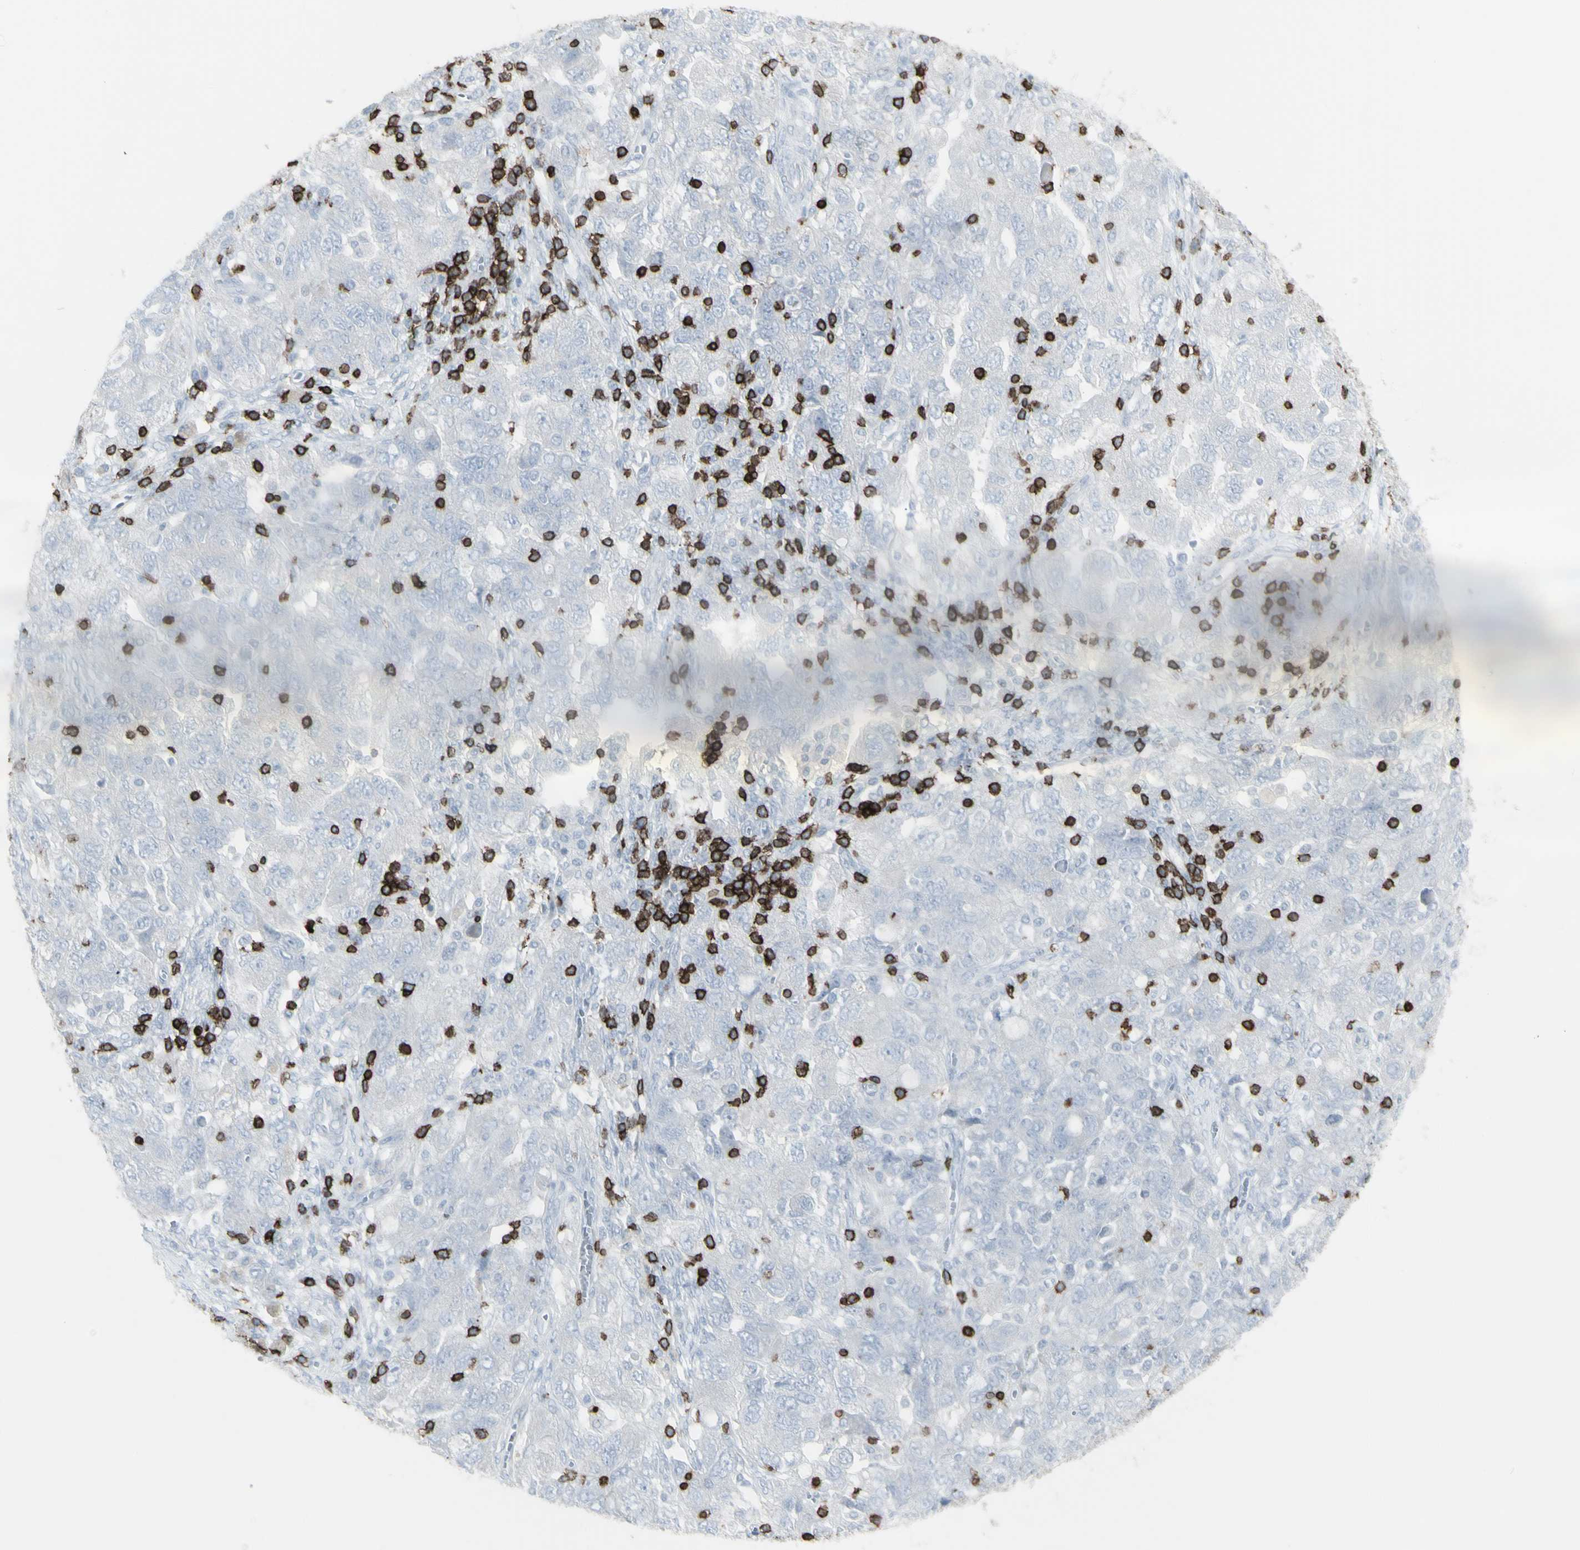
{"staining": {"intensity": "negative", "quantity": "none", "location": "none"}, "tissue": "ovarian cancer", "cell_type": "Tumor cells", "image_type": "cancer", "snomed": [{"axis": "morphology", "description": "Carcinoma, NOS"}, {"axis": "morphology", "description": "Cystadenocarcinoma, serous, NOS"}, {"axis": "topography", "description": "Ovary"}], "caption": "Immunohistochemistry micrograph of neoplastic tissue: ovarian cancer (carcinoma) stained with DAB shows no significant protein staining in tumor cells.", "gene": "CD247", "patient": {"sex": "female", "age": 69}}